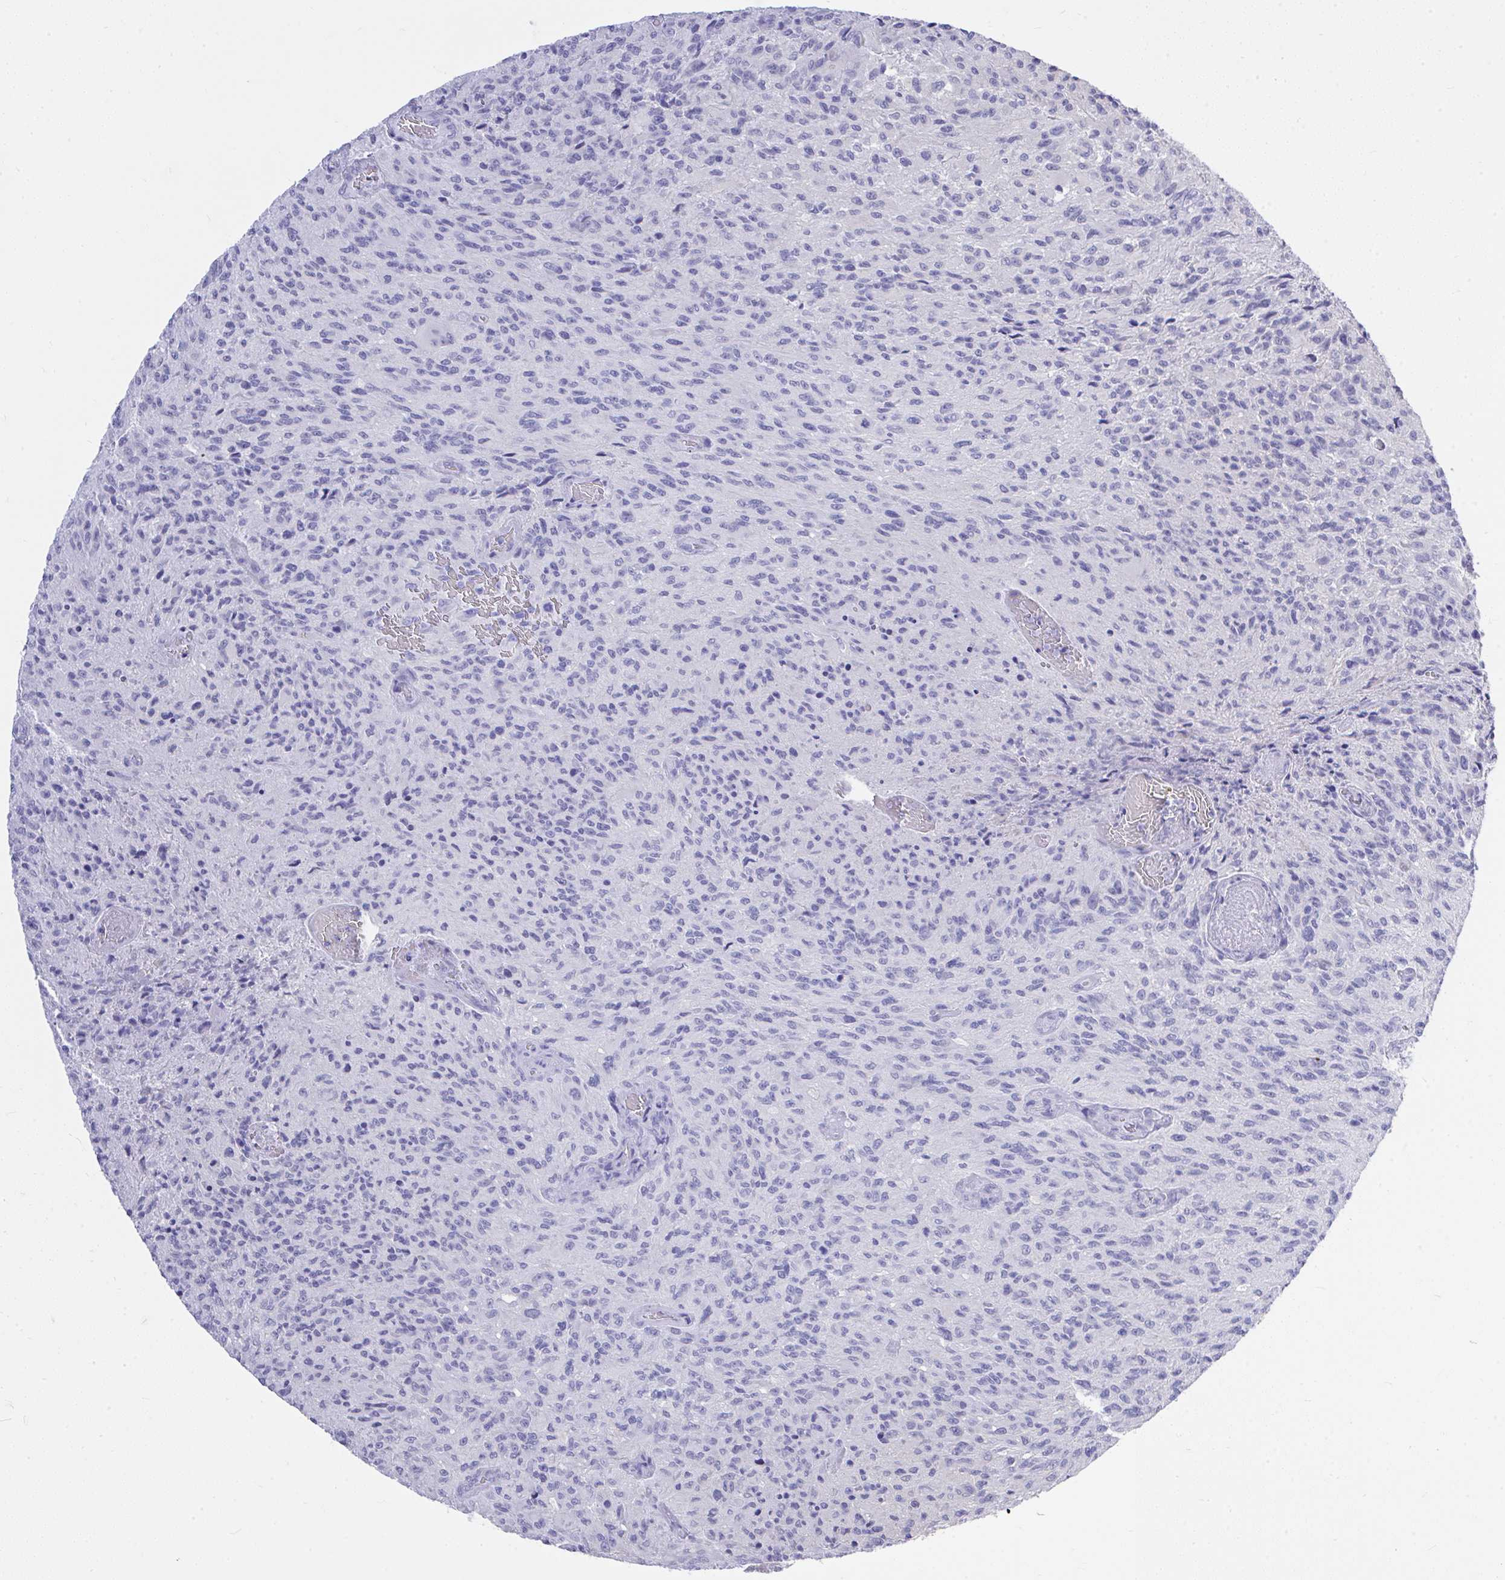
{"staining": {"intensity": "negative", "quantity": "none", "location": "none"}, "tissue": "glioma", "cell_type": "Tumor cells", "image_type": "cancer", "snomed": [{"axis": "morphology", "description": "Normal tissue, NOS"}, {"axis": "morphology", "description": "Glioma, malignant, High grade"}, {"axis": "topography", "description": "Cerebral cortex"}], "caption": "Human malignant glioma (high-grade) stained for a protein using immunohistochemistry reveals no staining in tumor cells.", "gene": "MS4A12", "patient": {"sex": "male", "age": 56}}